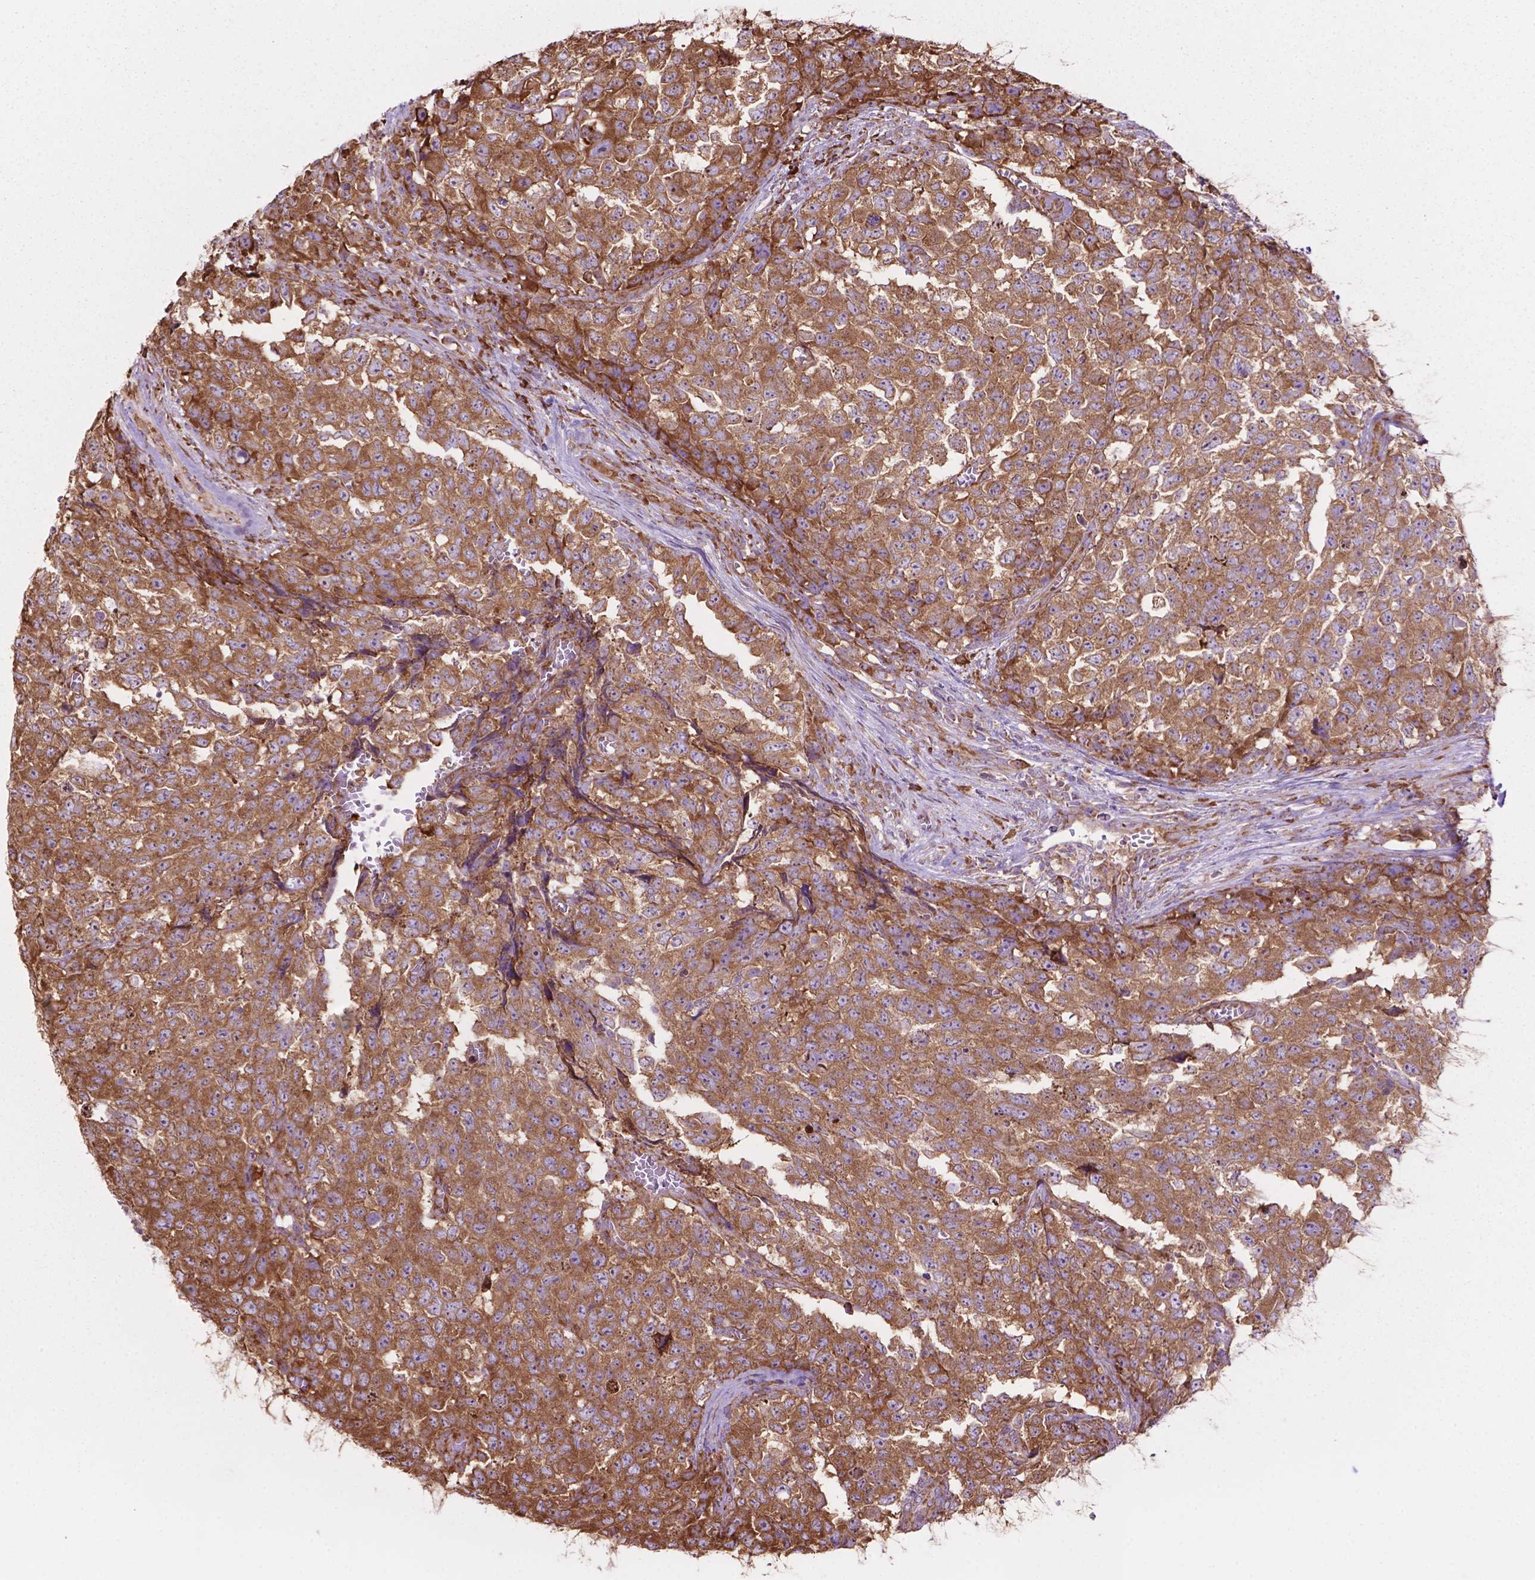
{"staining": {"intensity": "moderate", "quantity": ">75%", "location": "cytoplasmic/membranous"}, "tissue": "testis cancer", "cell_type": "Tumor cells", "image_type": "cancer", "snomed": [{"axis": "morphology", "description": "Carcinoma, Embryonal, NOS"}, {"axis": "topography", "description": "Testis"}], "caption": "Moderate cytoplasmic/membranous expression for a protein is appreciated in approximately >75% of tumor cells of embryonal carcinoma (testis) using immunohistochemistry (IHC).", "gene": "RPL29", "patient": {"sex": "male", "age": 23}}